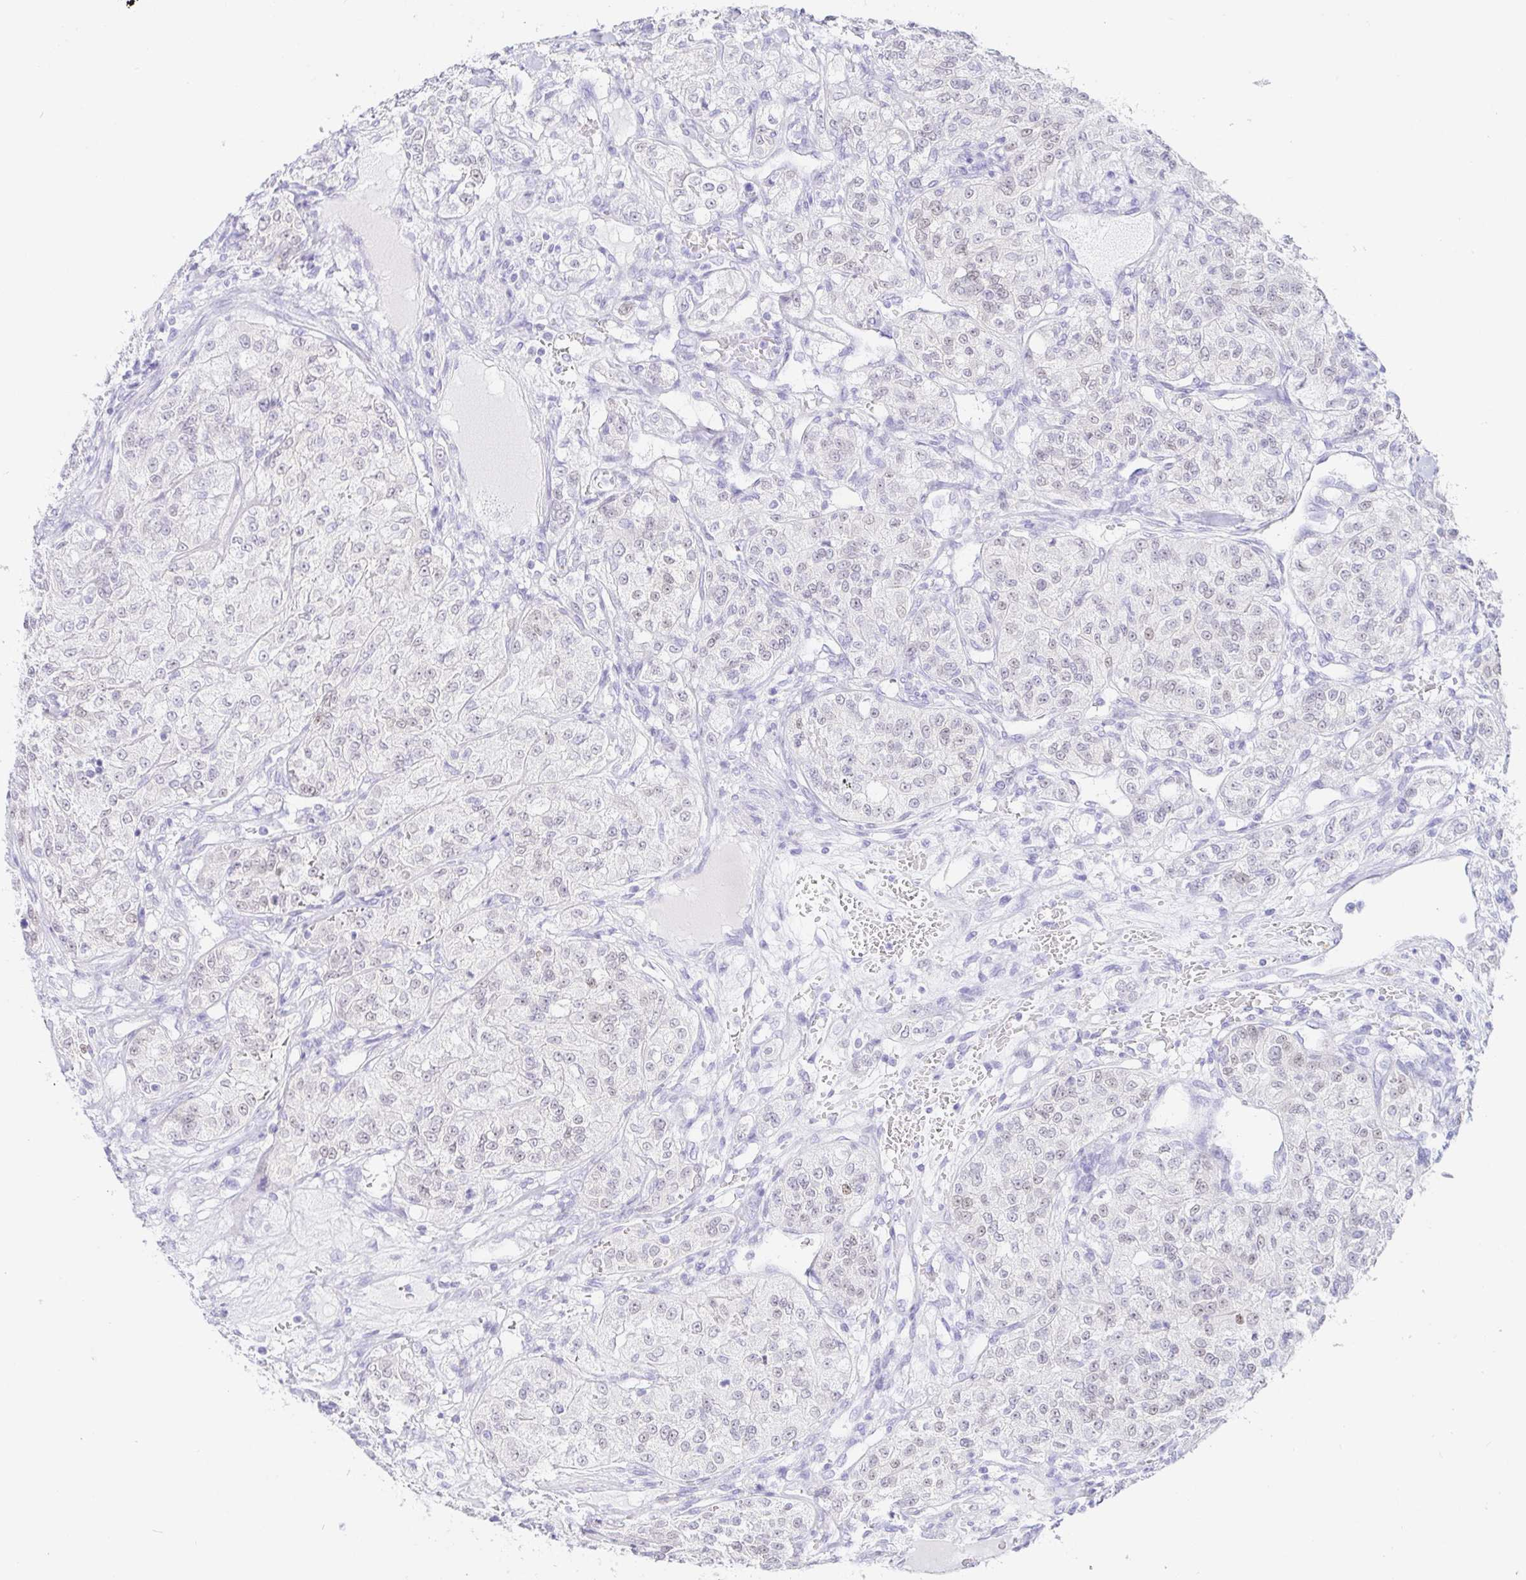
{"staining": {"intensity": "weak", "quantity": "<25%", "location": "nuclear"}, "tissue": "renal cancer", "cell_type": "Tumor cells", "image_type": "cancer", "snomed": [{"axis": "morphology", "description": "Adenocarcinoma, NOS"}, {"axis": "topography", "description": "Kidney"}], "caption": "The photomicrograph demonstrates no staining of tumor cells in renal cancer (adenocarcinoma).", "gene": "PAX8", "patient": {"sex": "female", "age": 63}}